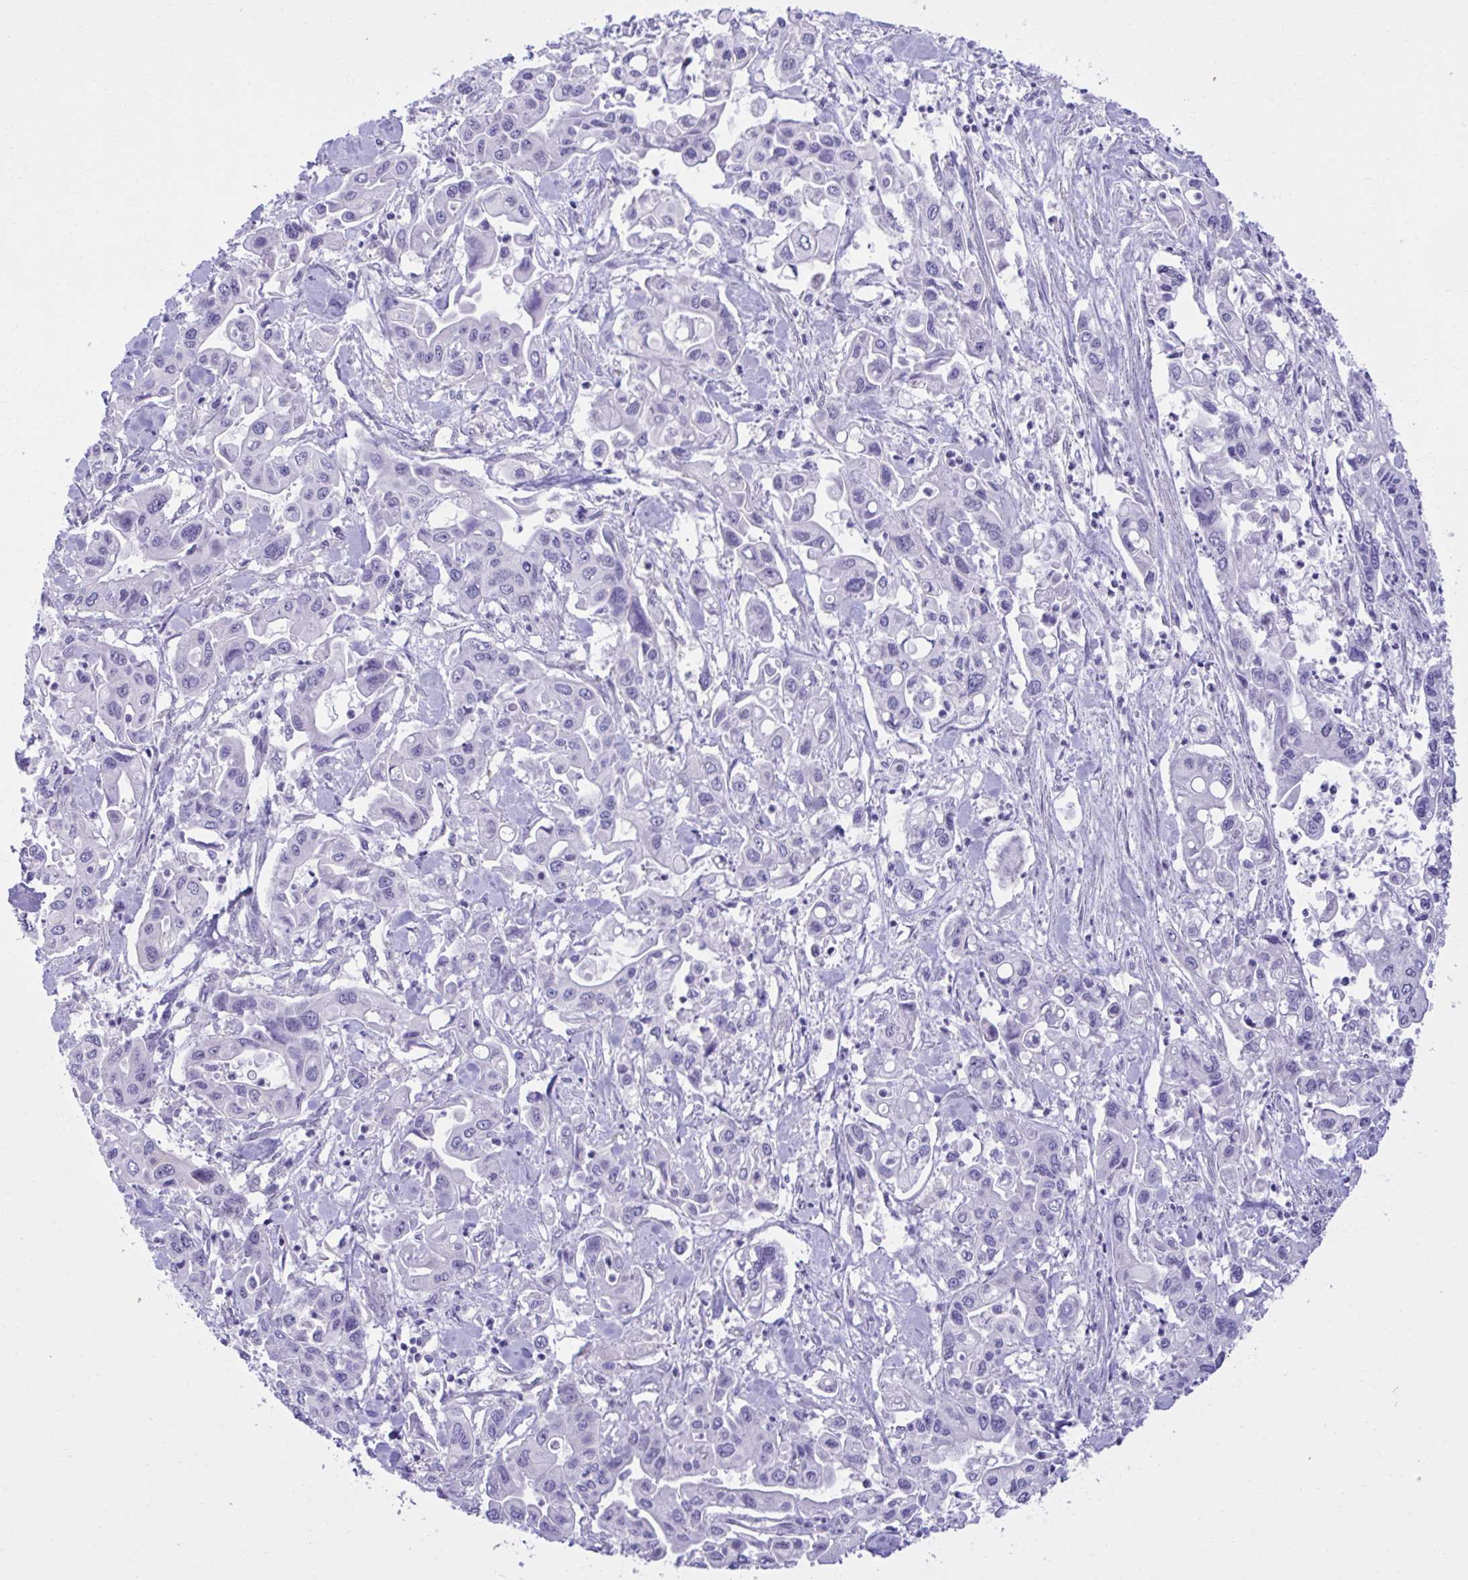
{"staining": {"intensity": "negative", "quantity": "none", "location": "none"}, "tissue": "pancreatic cancer", "cell_type": "Tumor cells", "image_type": "cancer", "snomed": [{"axis": "morphology", "description": "Adenocarcinoma, NOS"}, {"axis": "topography", "description": "Pancreas"}], "caption": "IHC of human adenocarcinoma (pancreatic) displays no staining in tumor cells.", "gene": "PGM2L1", "patient": {"sex": "male", "age": 62}}